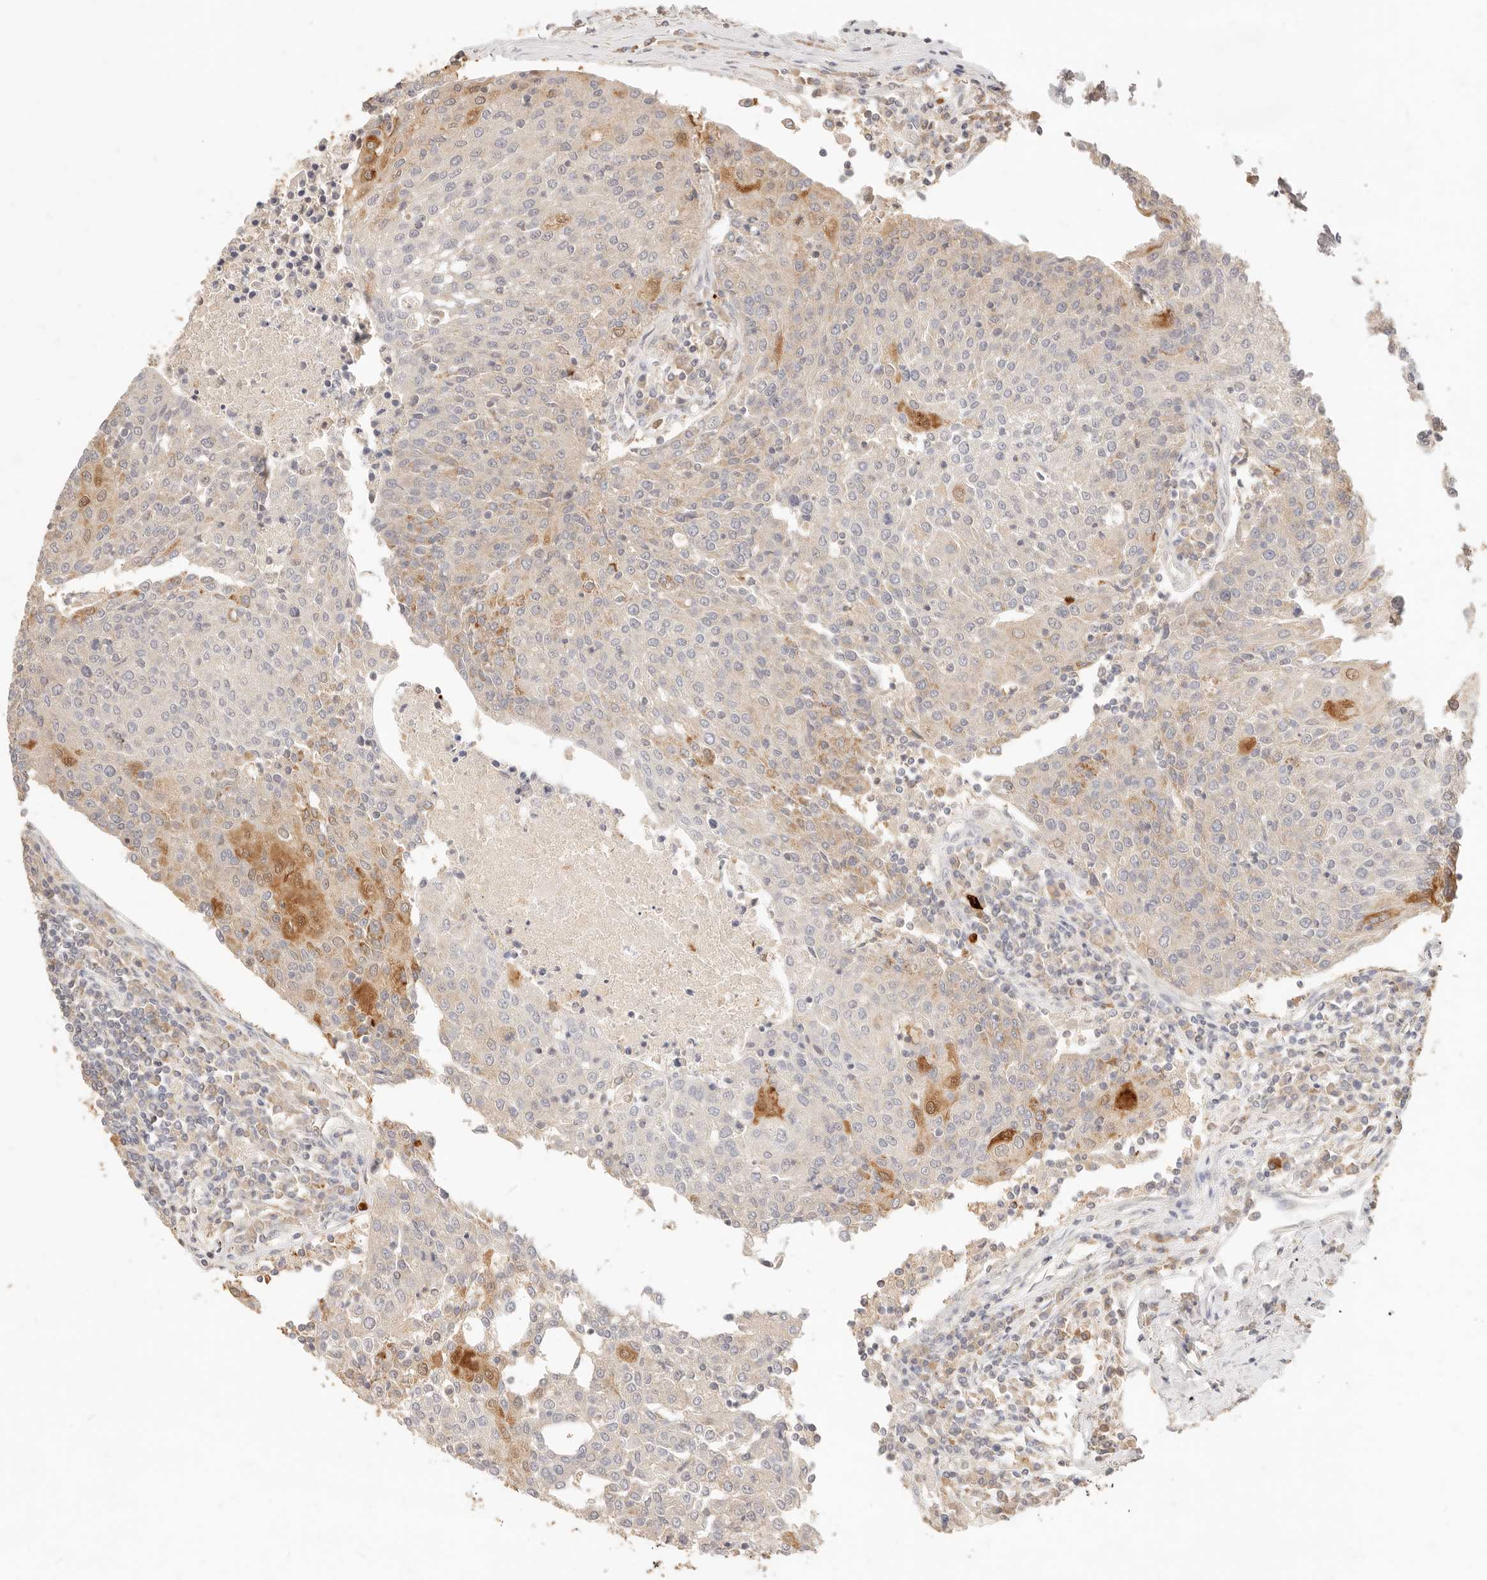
{"staining": {"intensity": "weak", "quantity": "<25%", "location": "cytoplasmic/membranous"}, "tissue": "urothelial cancer", "cell_type": "Tumor cells", "image_type": "cancer", "snomed": [{"axis": "morphology", "description": "Urothelial carcinoma, High grade"}, {"axis": "topography", "description": "Urinary bladder"}], "caption": "An IHC photomicrograph of urothelial carcinoma (high-grade) is shown. There is no staining in tumor cells of urothelial carcinoma (high-grade).", "gene": "TMTC2", "patient": {"sex": "female", "age": 85}}